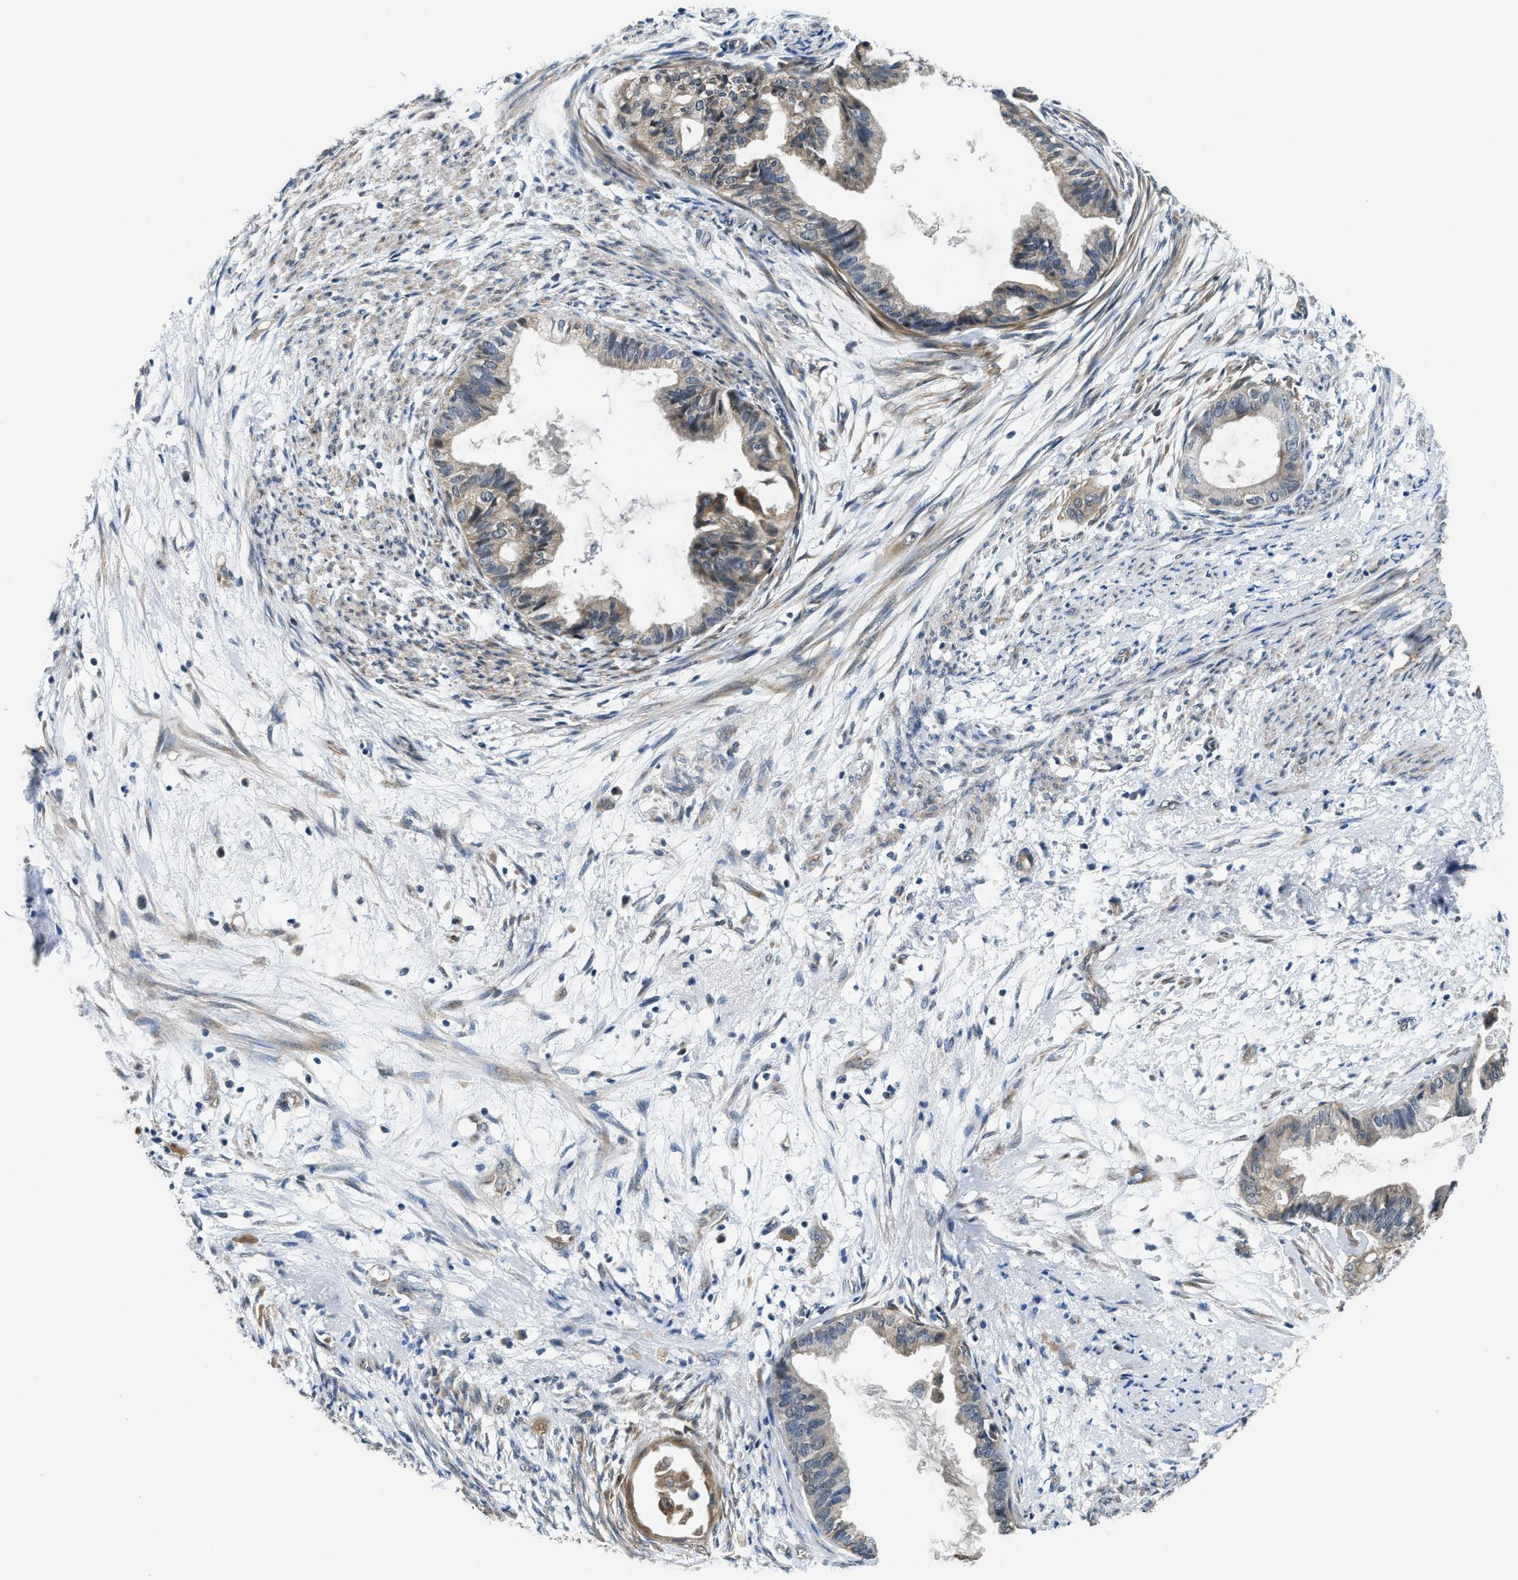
{"staining": {"intensity": "weak", "quantity": ">75%", "location": "cytoplasmic/membranous"}, "tissue": "cervical cancer", "cell_type": "Tumor cells", "image_type": "cancer", "snomed": [{"axis": "morphology", "description": "Normal tissue, NOS"}, {"axis": "morphology", "description": "Adenocarcinoma, NOS"}, {"axis": "topography", "description": "Cervix"}, {"axis": "topography", "description": "Endometrium"}], "caption": "An image of cervical cancer stained for a protein reveals weak cytoplasmic/membranous brown staining in tumor cells. Using DAB (3,3'-diaminobenzidine) (brown) and hematoxylin (blue) stains, captured at high magnification using brightfield microscopy.", "gene": "SSH2", "patient": {"sex": "female", "age": 86}}